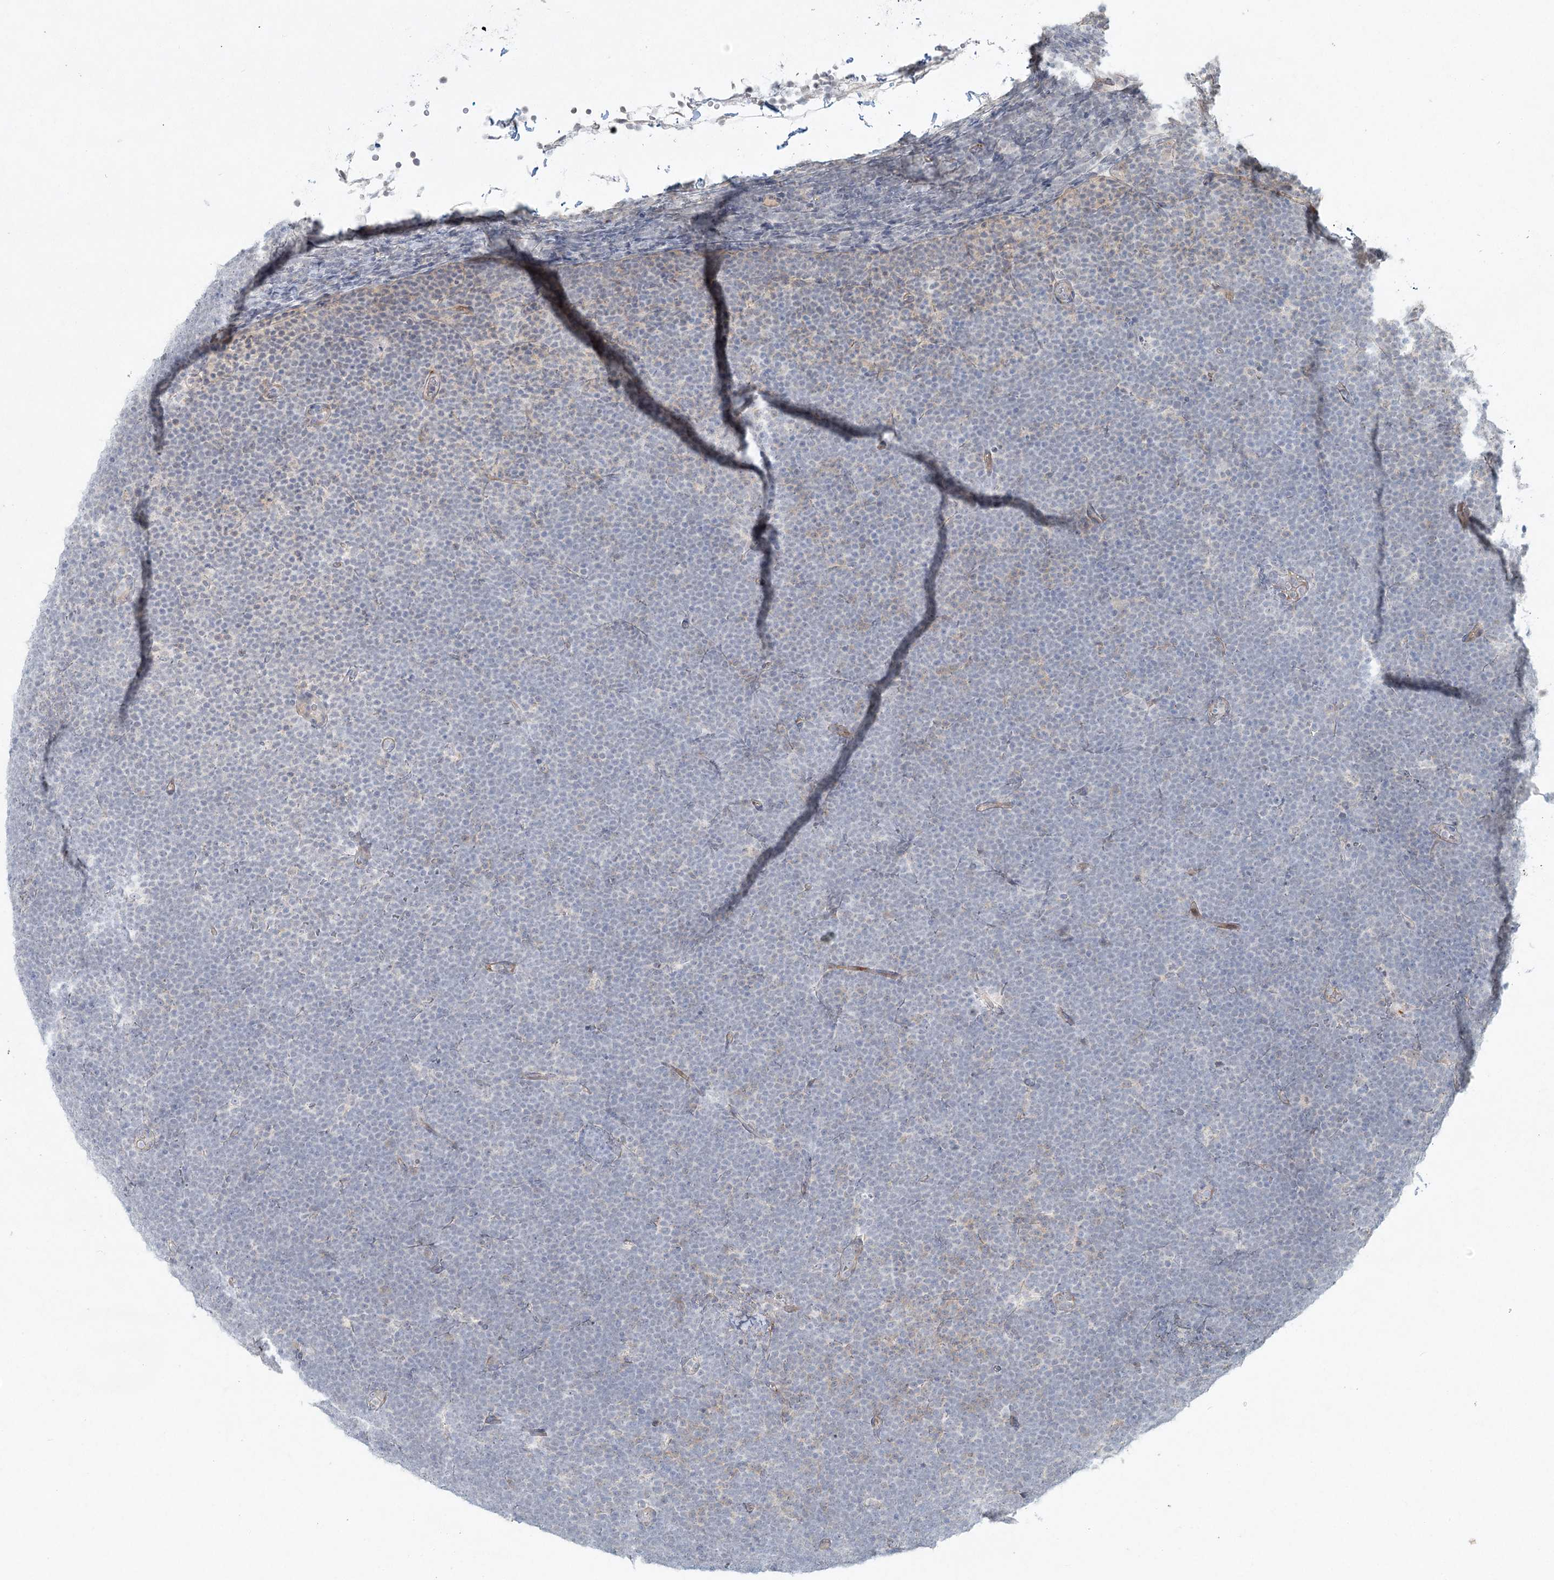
{"staining": {"intensity": "negative", "quantity": "none", "location": "none"}, "tissue": "lymphoma", "cell_type": "Tumor cells", "image_type": "cancer", "snomed": [{"axis": "morphology", "description": "Malignant lymphoma, non-Hodgkin's type, High grade"}, {"axis": "topography", "description": "Lymph node"}], "caption": "The micrograph exhibits no staining of tumor cells in malignant lymphoma, non-Hodgkin's type (high-grade).", "gene": "LRP2BP", "patient": {"sex": "male", "age": 13}}